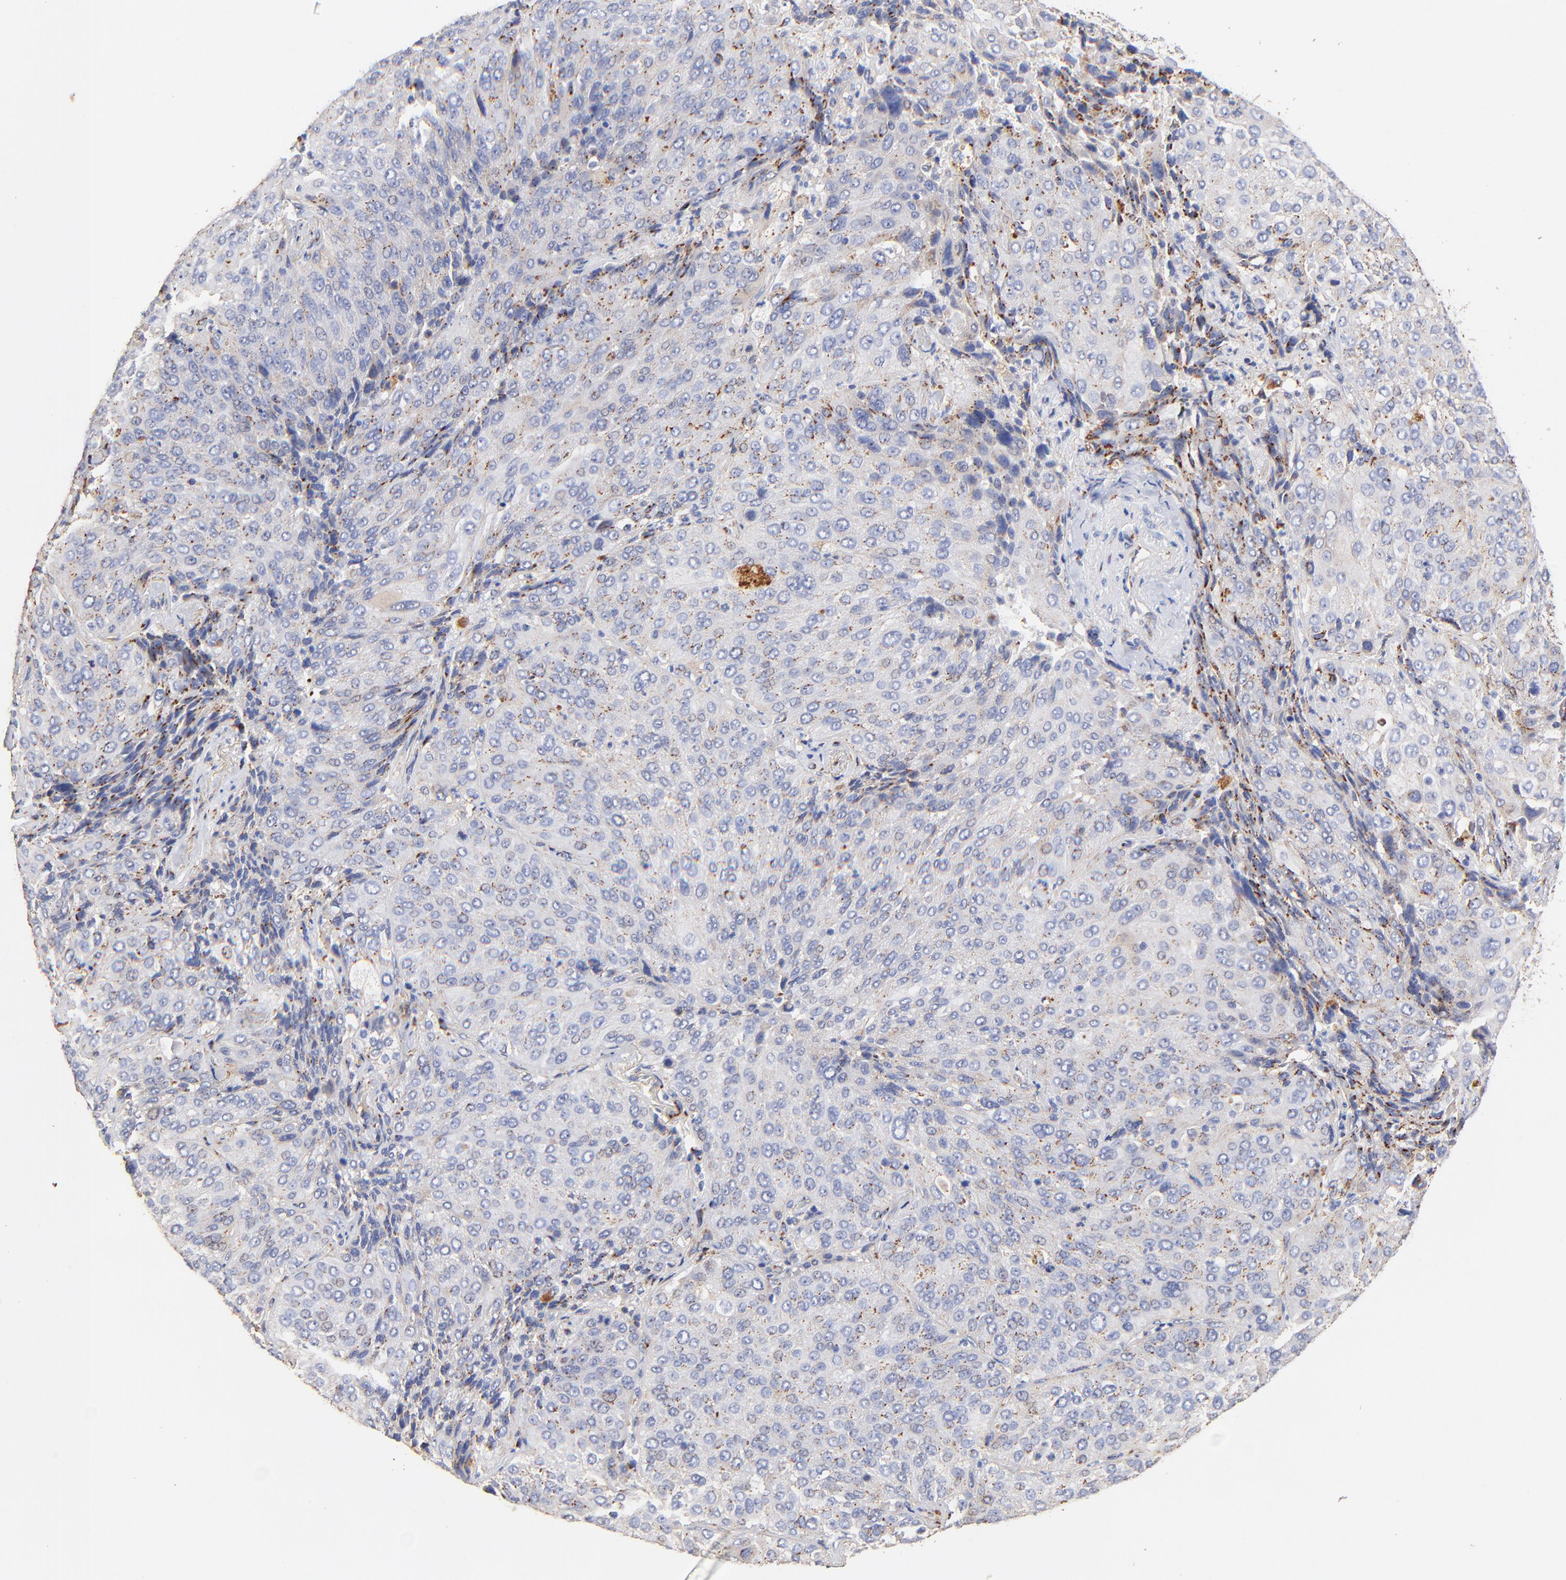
{"staining": {"intensity": "negative", "quantity": "none", "location": "none"}, "tissue": "lung cancer", "cell_type": "Tumor cells", "image_type": "cancer", "snomed": [{"axis": "morphology", "description": "Squamous cell carcinoma, NOS"}, {"axis": "topography", "description": "Lung"}], "caption": "Tumor cells show no significant protein staining in lung cancer (squamous cell carcinoma).", "gene": "FMNL3", "patient": {"sex": "male", "age": 54}}